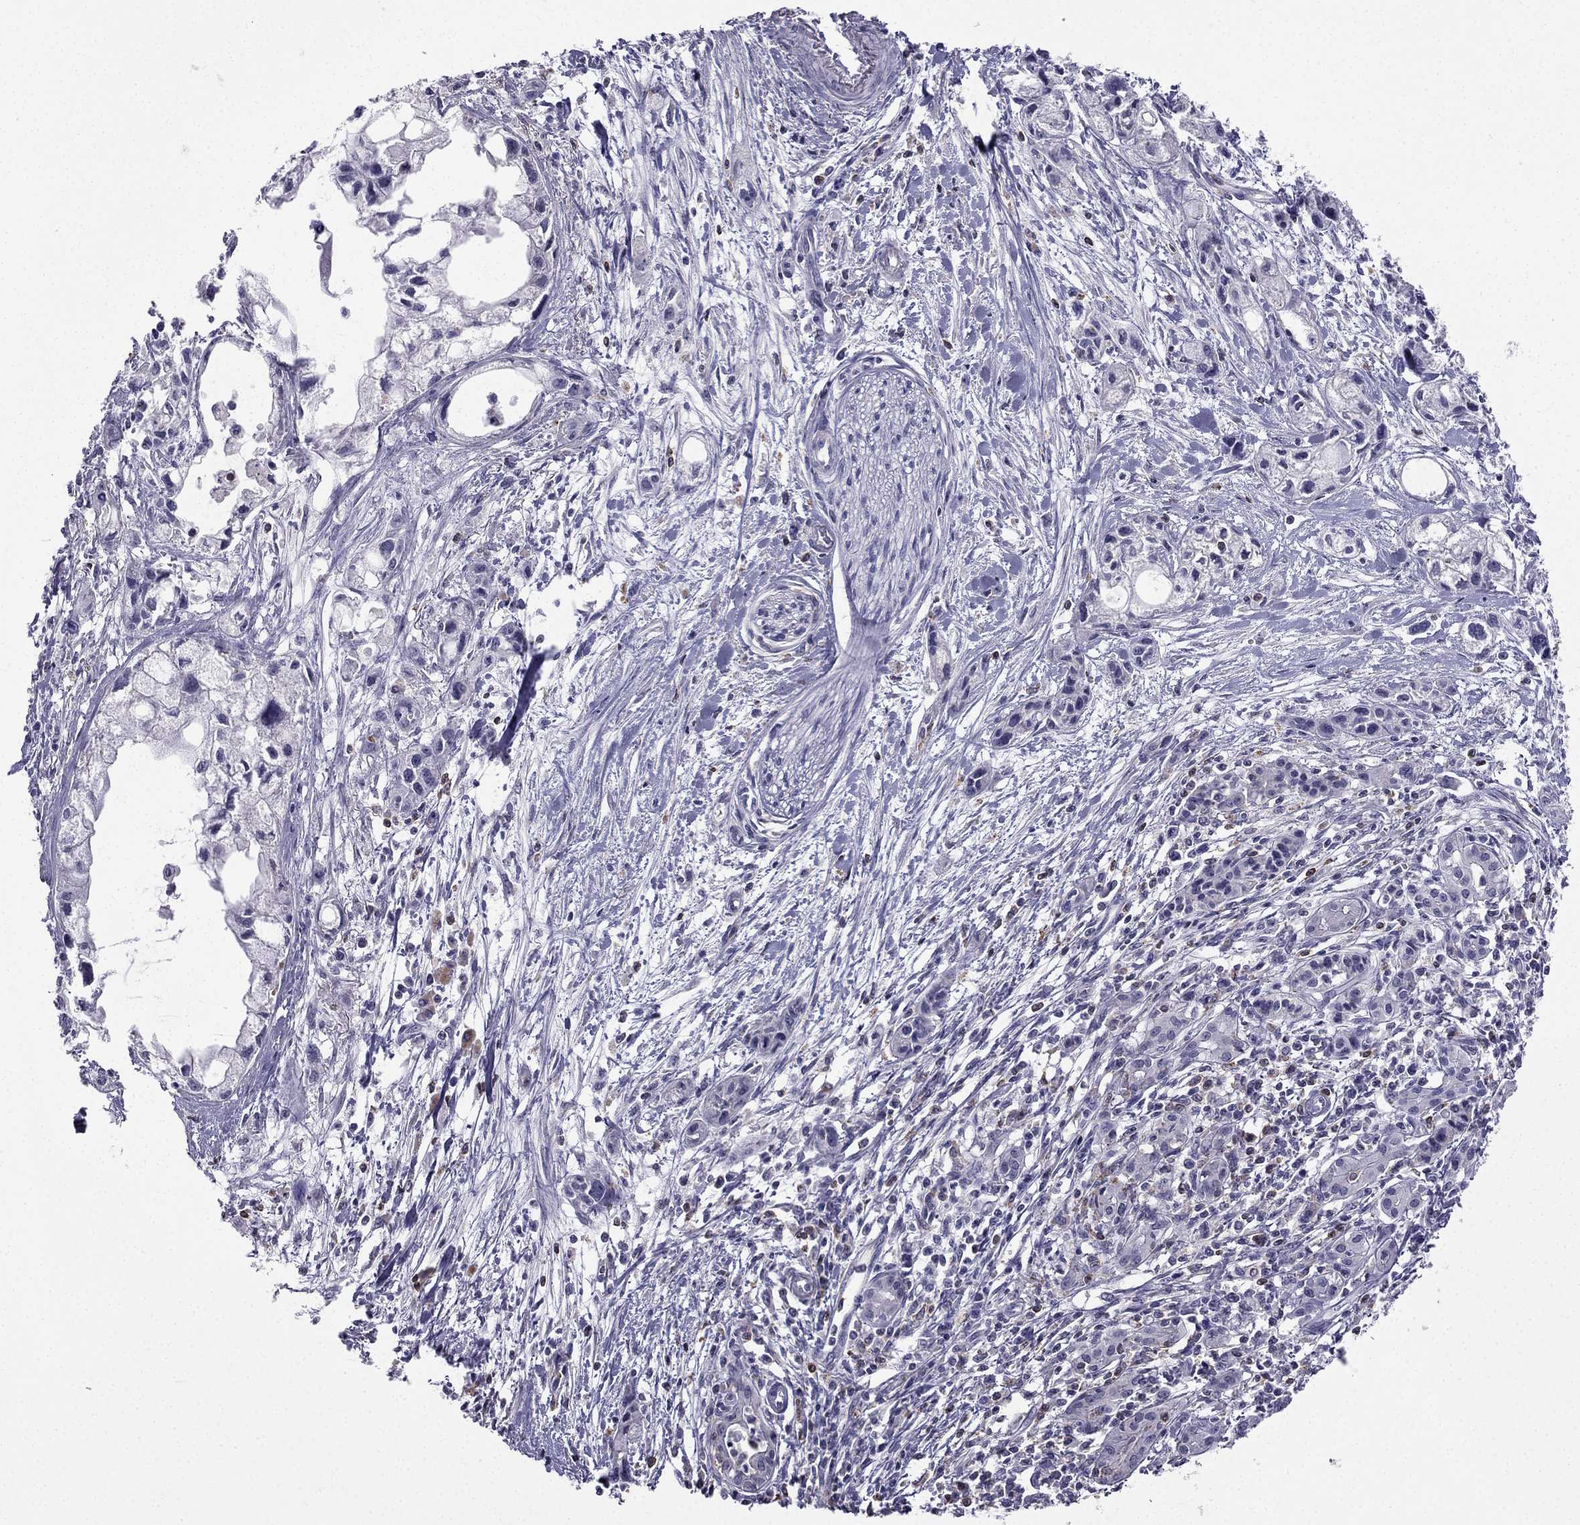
{"staining": {"intensity": "negative", "quantity": "none", "location": "none"}, "tissue": "pancreatic cancer", "cell_type": "Tumor cells", "image_type": "cancer", "snomed": [{"axis": "morphology", "description": "Adenocarcinoma, NOS"}, {"axis": "topography", "description": "Pancreas"}], "caption": "Pancreatic cancer (adenocarcinoma) was stained to show a protein in brown. There is no significant staining in tumor cells.", "gene": "CCK", "patient": {"sex": "female", "age": 61}}